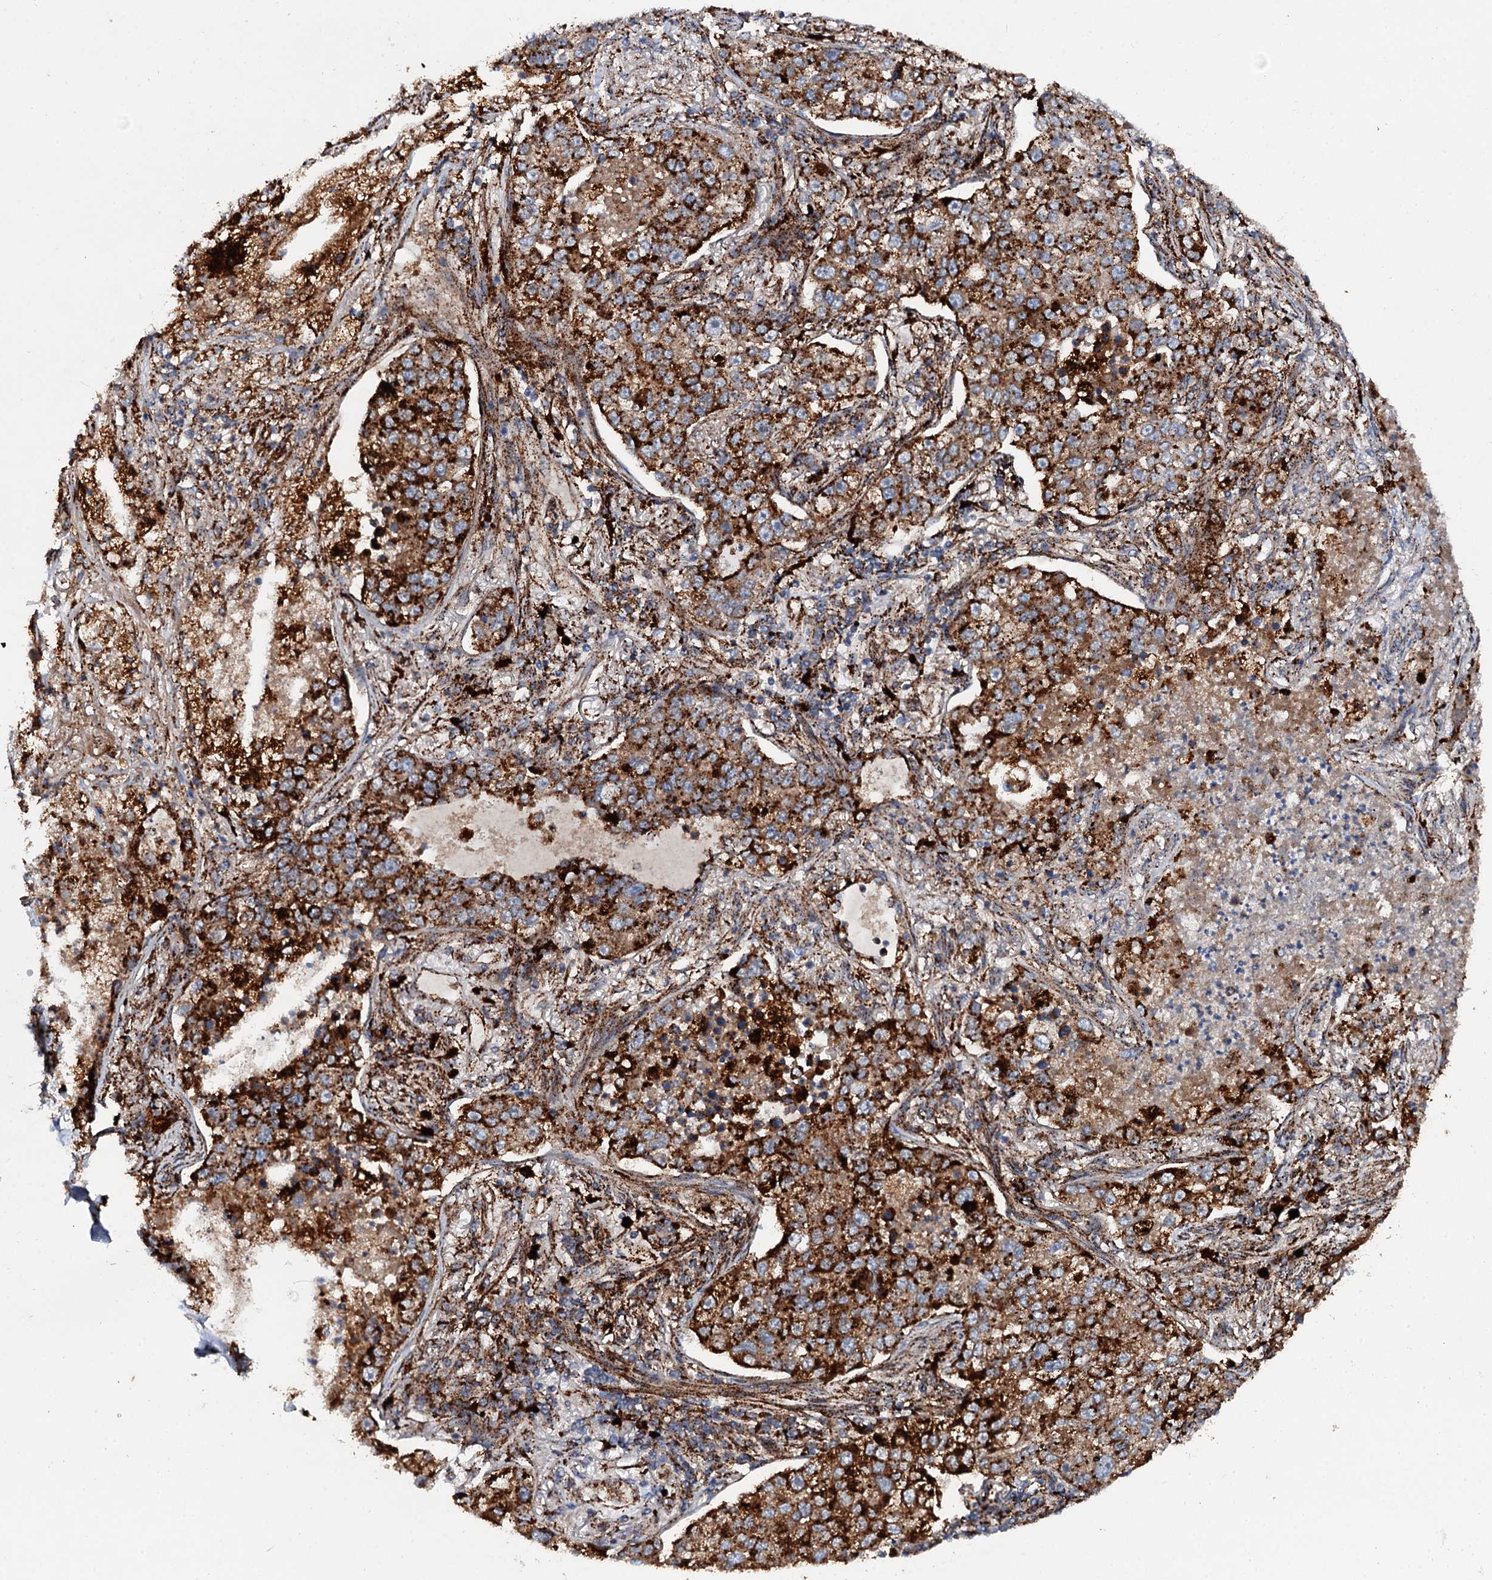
{"staining": {"intensity": "strong", "quantity": ">75%", "location": "cytoplasmic/membranous"}, "tissue": "lung cancer", "cell_type": "Tumor cells", "image_type": "cancer", "snomed": [{"axis": "morphology", "description": "Adenocarcinoma, NOS"}, {"axis": "topography", "description": "Lung"}], "caption": "An image of human lung cancer (adenocarcinoma) stained for a protein demonstrates strong cytoplasmic/membranous brown staining in tumor cells.", "gene": "GBA1", "patient": {"sex": "male", "age": 49}}